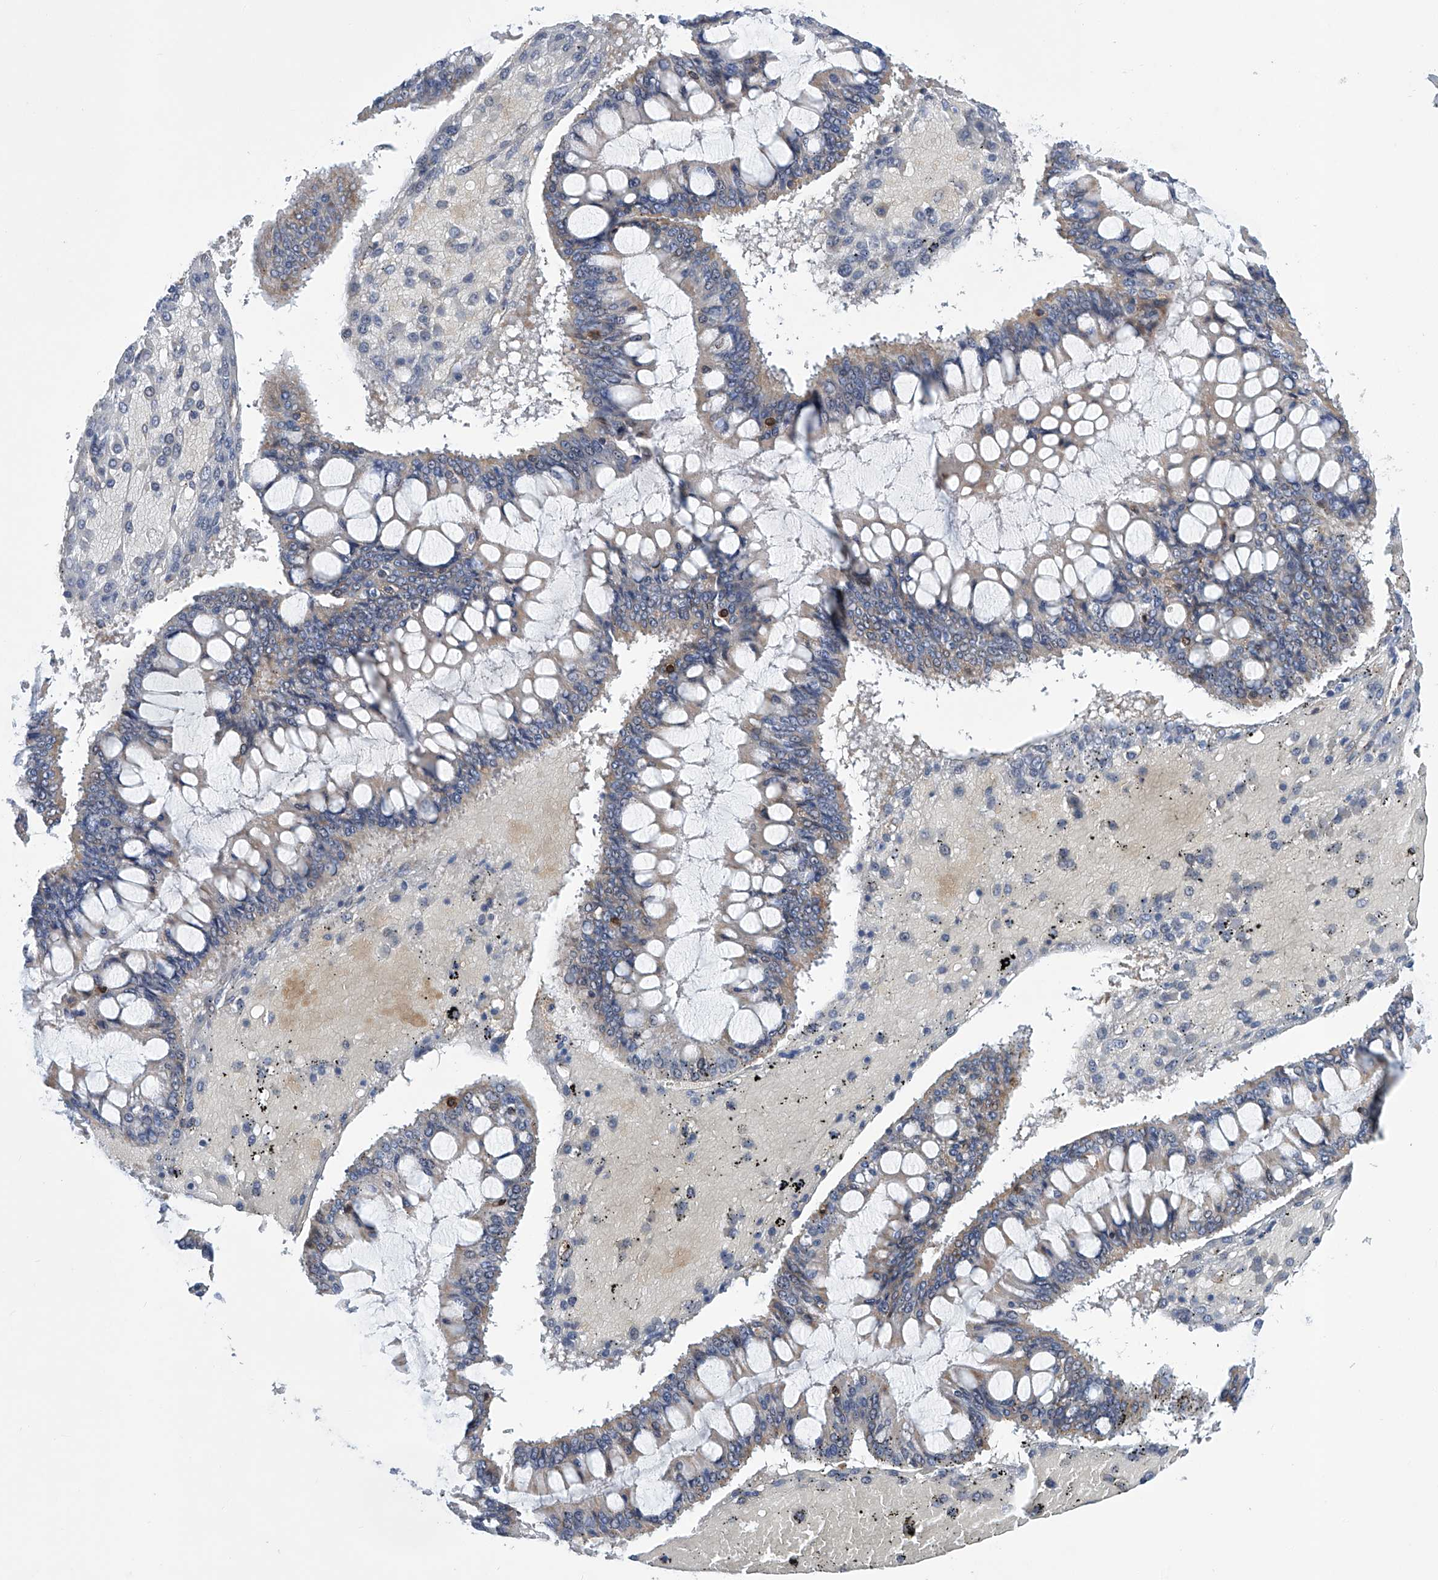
{"staining": {"intensity": "weak", "quantity": "25%-75%", "location": "cytoplasmic/membranous"}, "tissue": "ovarian cancer", "cell_type": "Tumor cells", "image_type": "cancer", "snomed": [{"axis": "morphology", "description": "Cystadenocarcinoma, mucinous, NOS"}, {"axis": "topography", "description": "Ovary"}], "caption": "Ovarian cancer (mucinous cystadenocarcinoma) was stained to show a protein in brown. There is low levels of weak cytoplasmic/membranous positivity in approximately 25%-75% of tumor cells.", "gene": "TNN", "patient": {"sex": "female", "age": 73}}